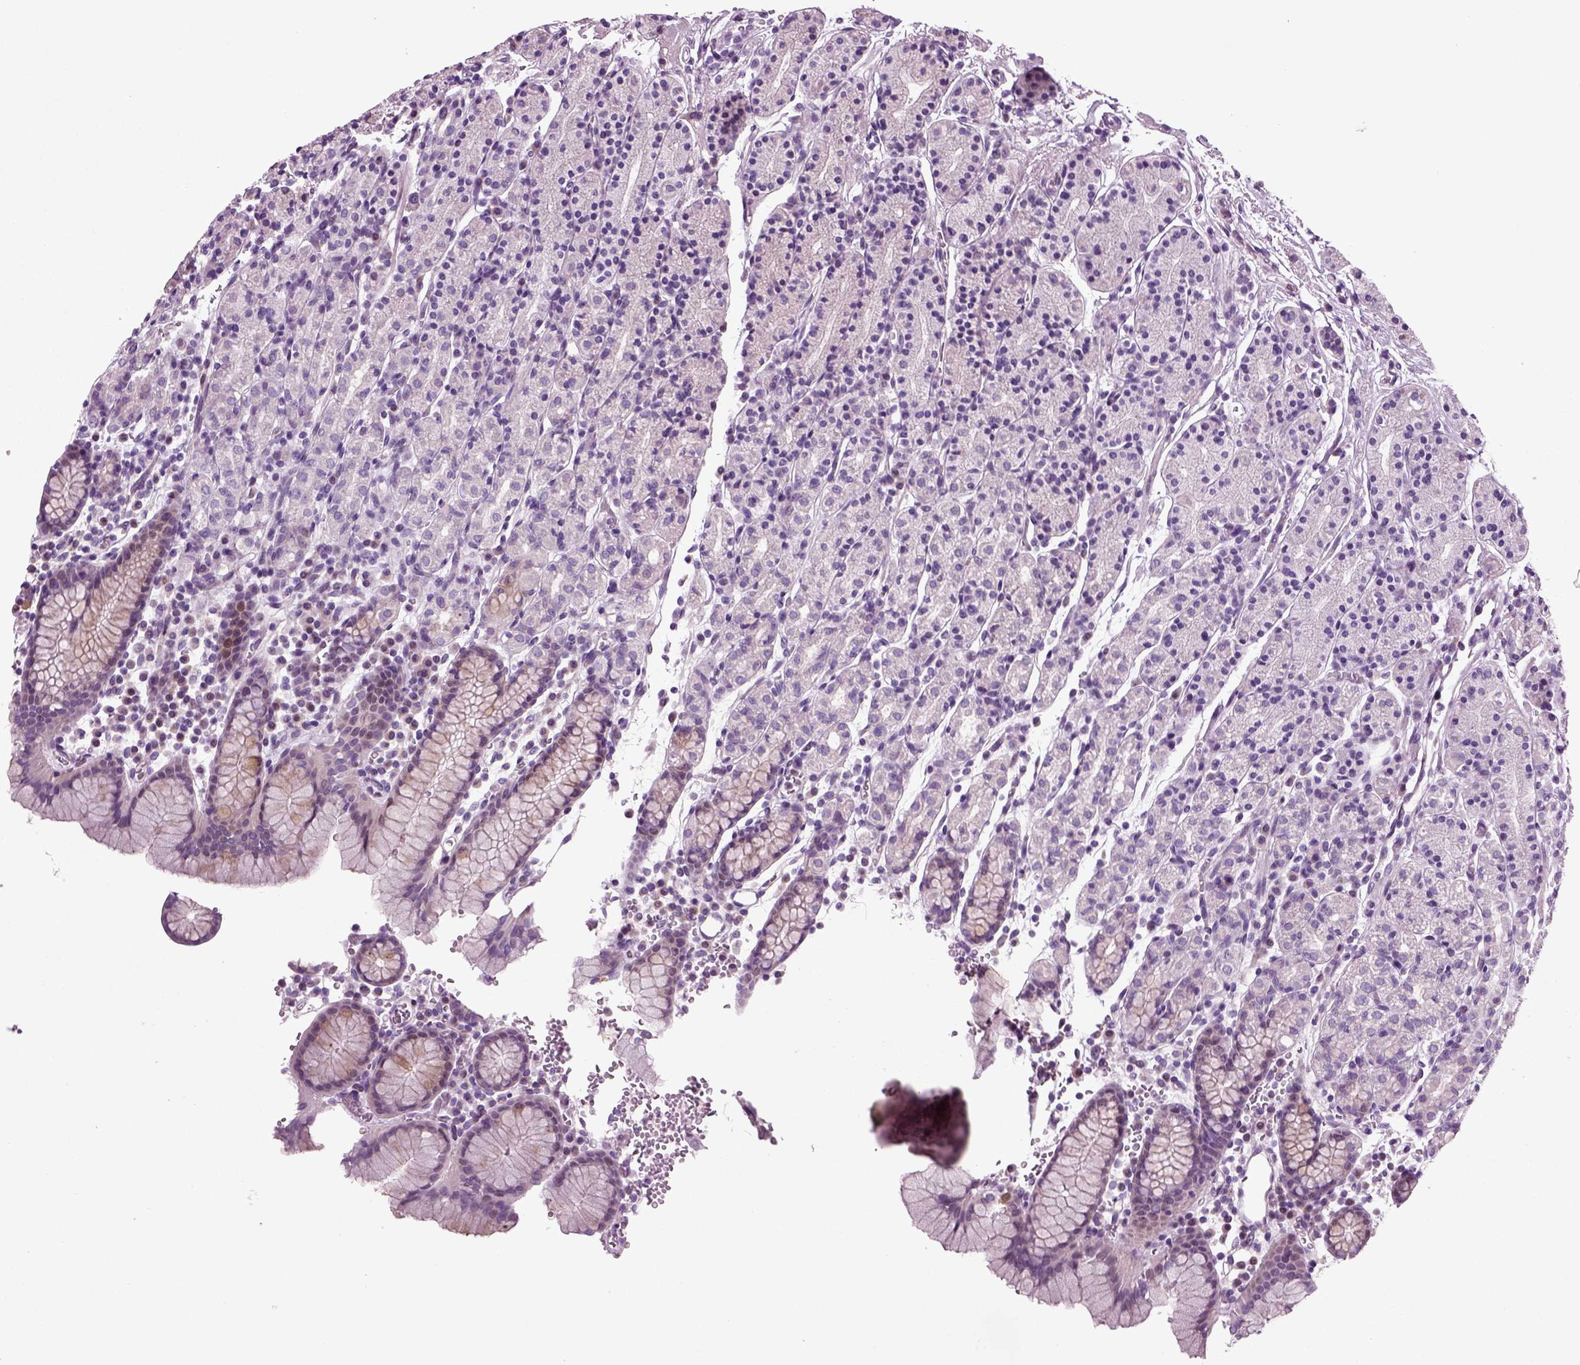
{"staining": {"intensity": "negative", "quantity": "none", "location": "none"}, "tissue": "stomach", "cell_type": "Glandular cells", "image_type": "normal", "snomed": [{"axis": "morphology", "description": "Normal tissue, NOS"}, {"axis": "topography", "description": "Stomach, upper"}, {"axis": "topography", "description": "Stomach"}], "caption": "The image demonstrates no significant staining in glandular cells of stomach.", "gene": "ARID3A", "patient": {"sex": "male", "age": 62}}